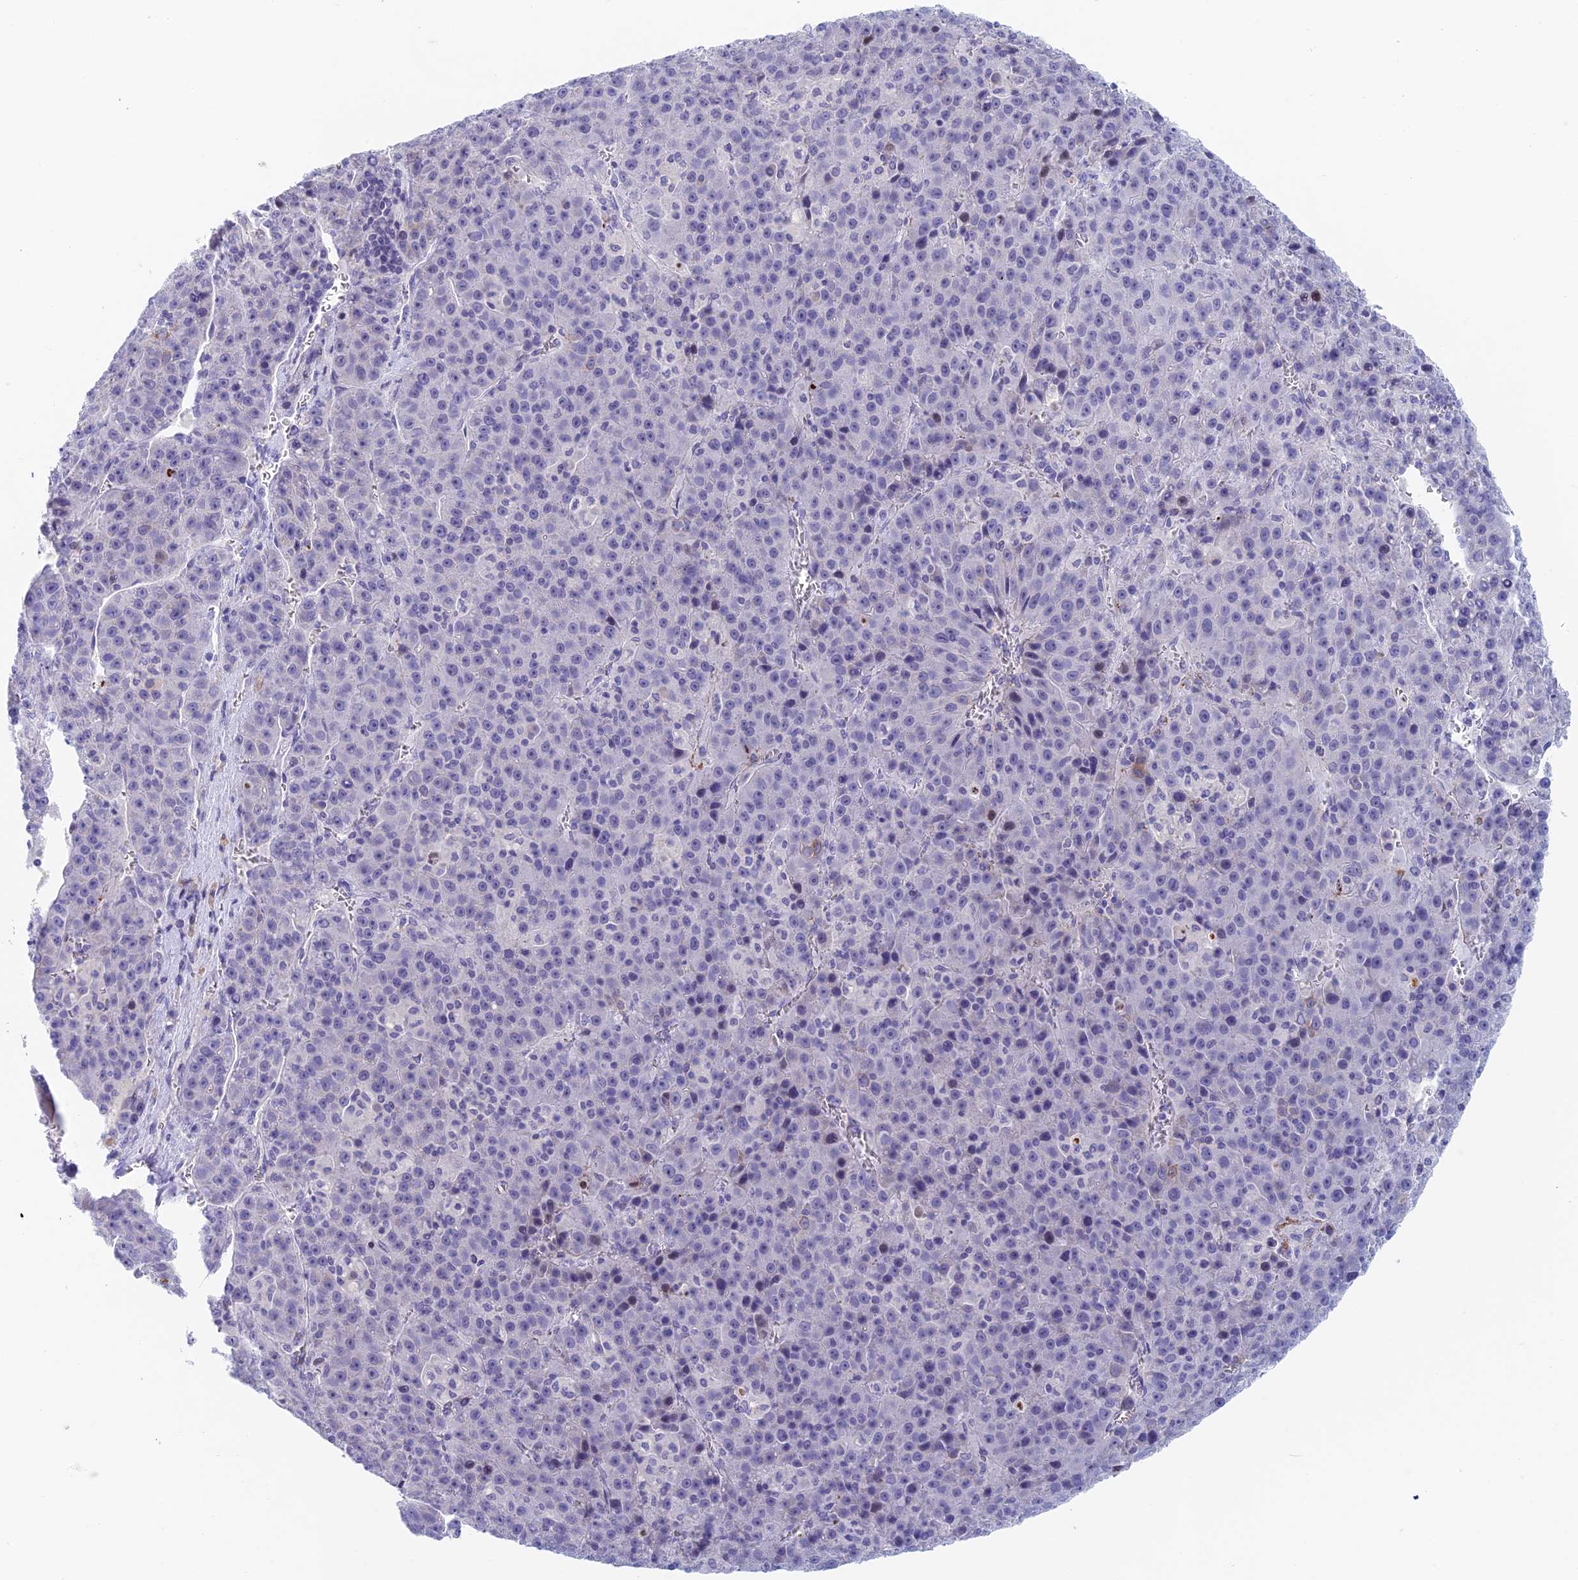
{"staining": {"intensity": "negative", "quantity": "none", "location": "none"}, "tissue": "liver cancer", "cell_type": "Tumor cells", "image_type": "cancer", "snomed": [{"axis": "morphology", "description": "Carcinoma, Hepatocellular, NOS"}, {"axis": "topography", "description": "Liver"}], "caption": "A micrograph of human liver cancer (hepatocellular carcinoma) is negative for staining in tumor cells.", "gene": "REXO5", "patient": {"sex": "female", "age": 53}}